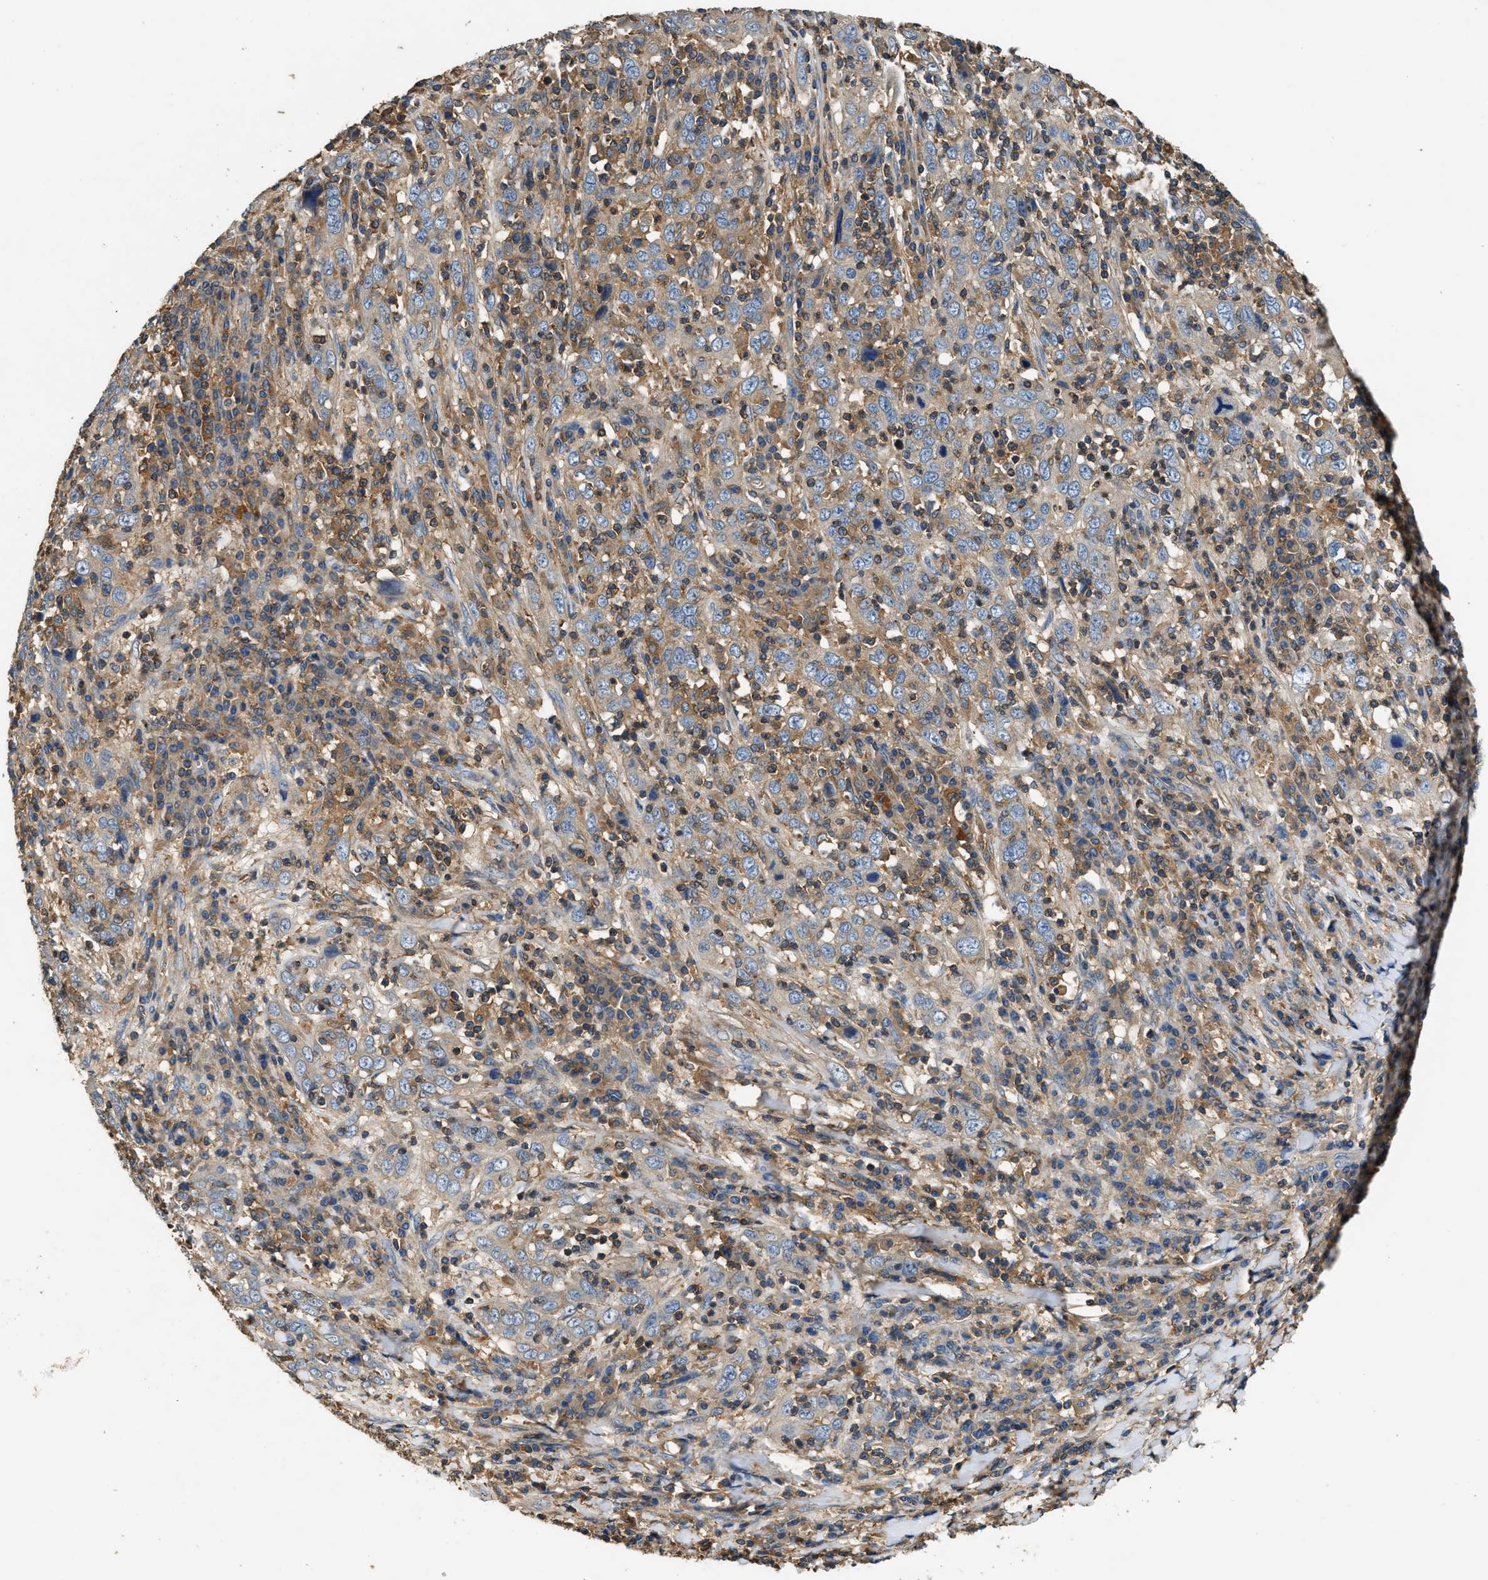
{"staining": {"intensity": "negative", "quantity": "none", "location": "none"}, "tissue": "cervical cancer", "cell_type": "Tumor cells", "image_type": "cancer", "snomed": [{"axis": "morphology", "description": "Squamous cell carcinoma, NOS"}, {"axis": "topography", "description": "Cervix"}], "caption": "Immunohistochemical staining of cervical squamous cell carcinoma shows no significant staining in tumor cells.", "gene": "BLOC1S1", "patient": {"sex": "female", "age": 46}}